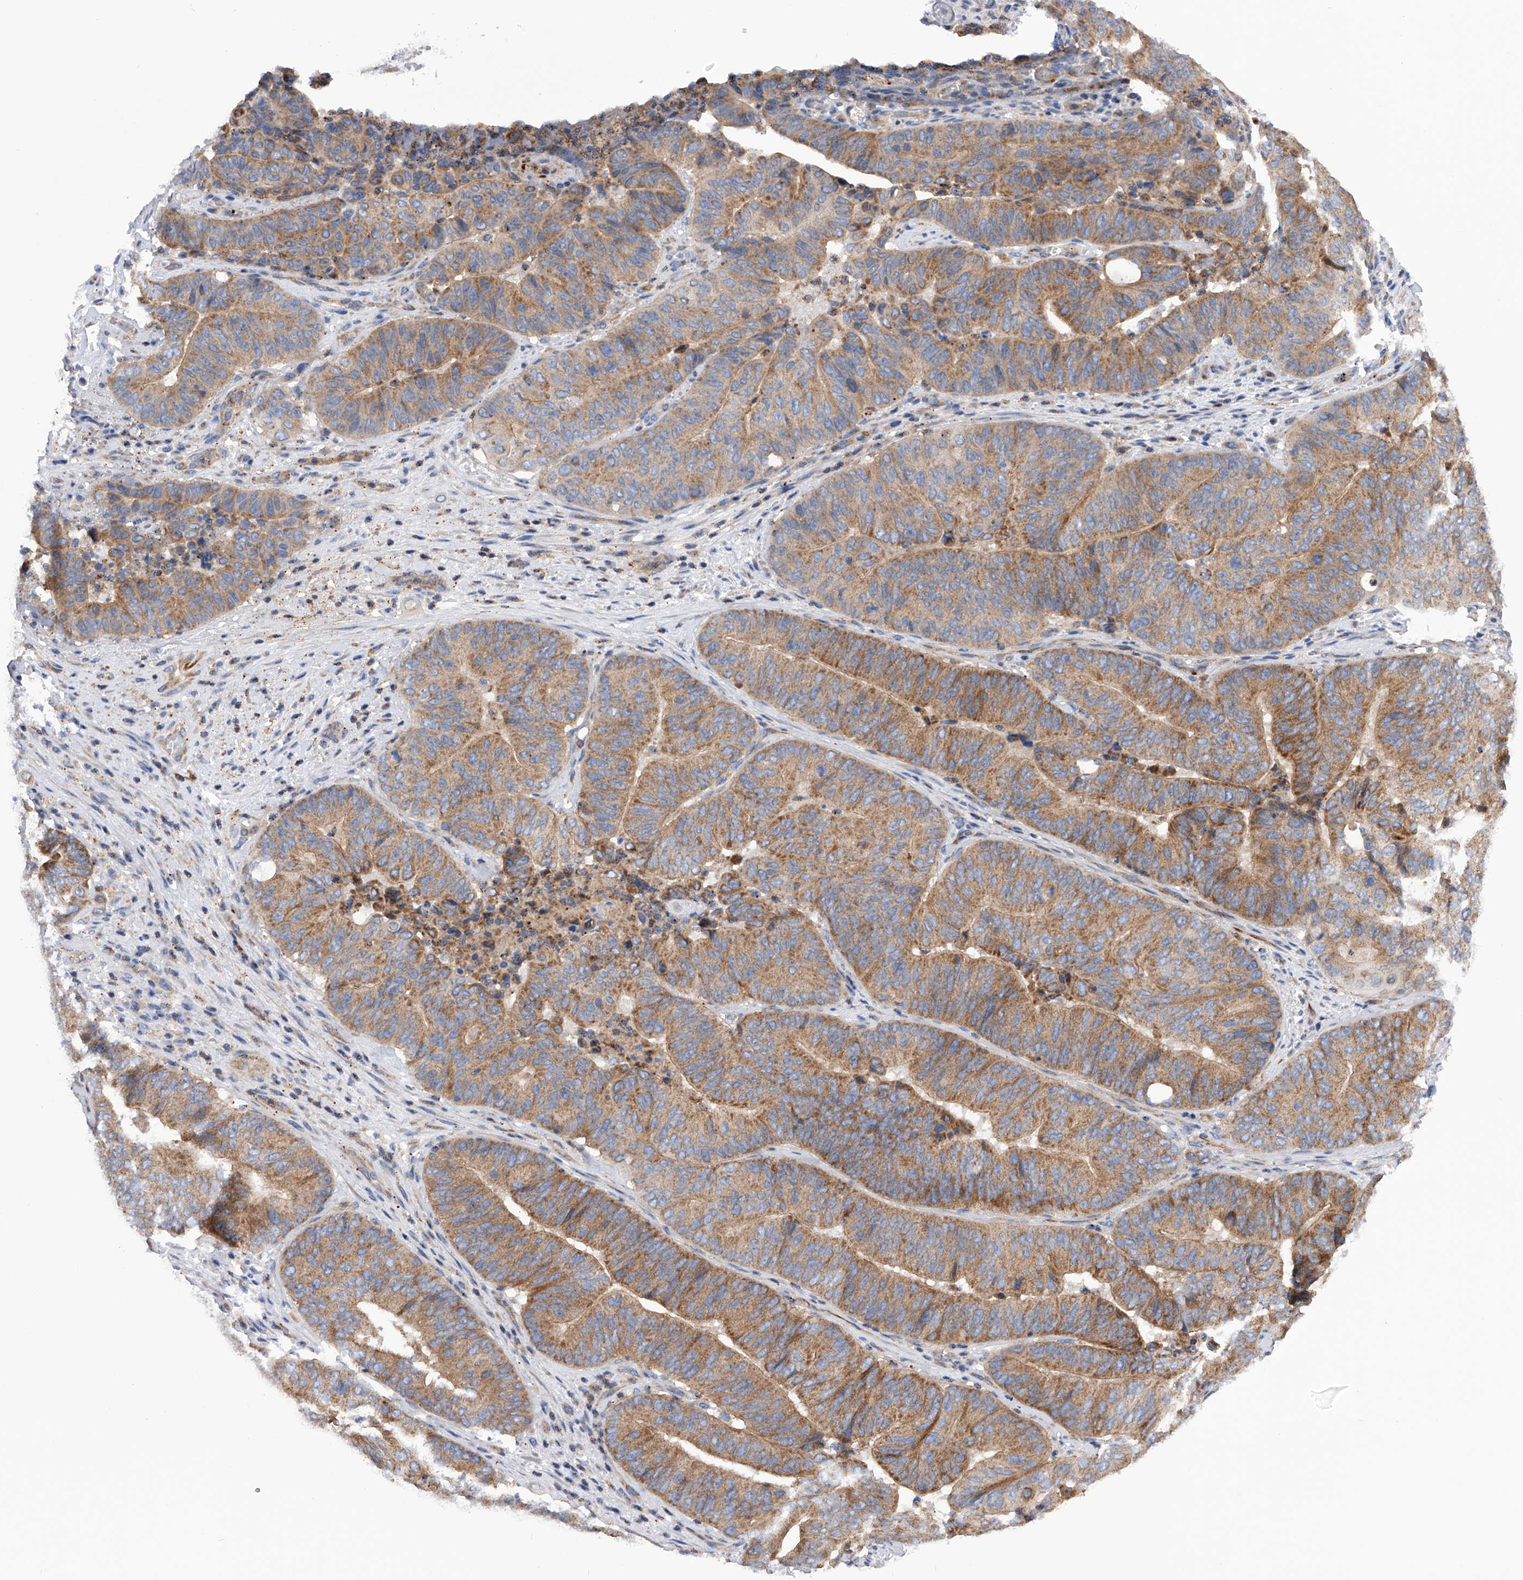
{"staining": {"intensity": "moderate", "quantity": ">75%", "location": "cytoplasmic/membranous"}, "tissue": "pancreatic cancer", "cell_type": "Tumor cells", "image_type": "cancer", "snomed": [{"axis": "morphology", "description": "Adenocarcinoma, NOS"}, {"axis": "topography", "description": "Pancreas"}], "caption": "Moderate cytoplasmic/membranous expression is present in approximately >75% of tumor cells in pancreatic cancer (adenocarcinoma).", "gene": "MLYCD", "patient": {"sex": "female", "age": 77}}